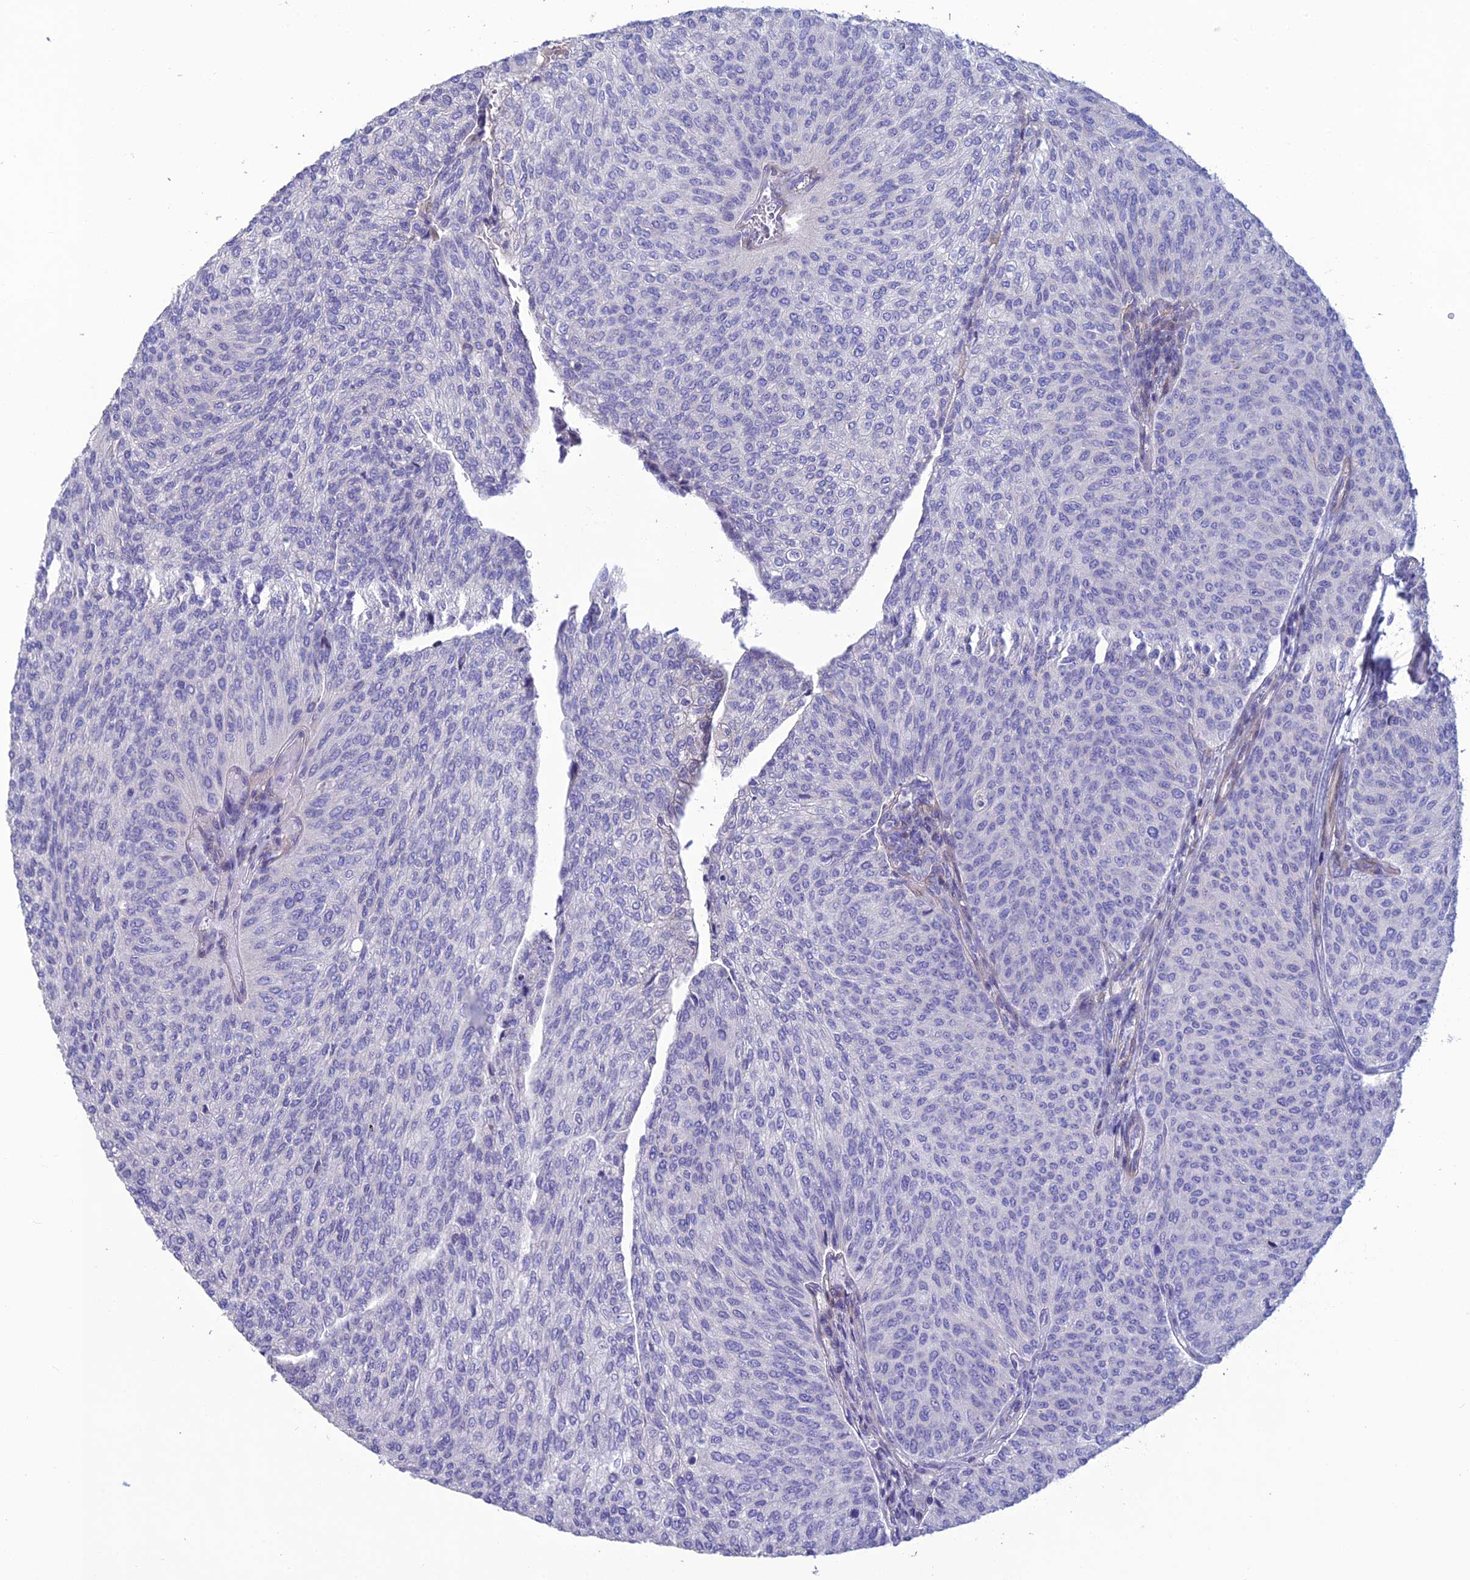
{"staining": {"intensity": "negative", "quantity": "none", "location": "none"}, "tissue": "urothelial cancer", "cell_type": "Tumor cells", "image_type": "cancer", "snomed": [{"axis": "morphology", "description": "Urothelial carcinoma, High grade"}, {"axis": "topography", "description": "Urinary bladder"}], "caption": "Tumor cells show no significant staining in urothelial carcinoma (high-grade).", "gene": "OR56B1", "patient": {"sex": "female", "age": 79}}